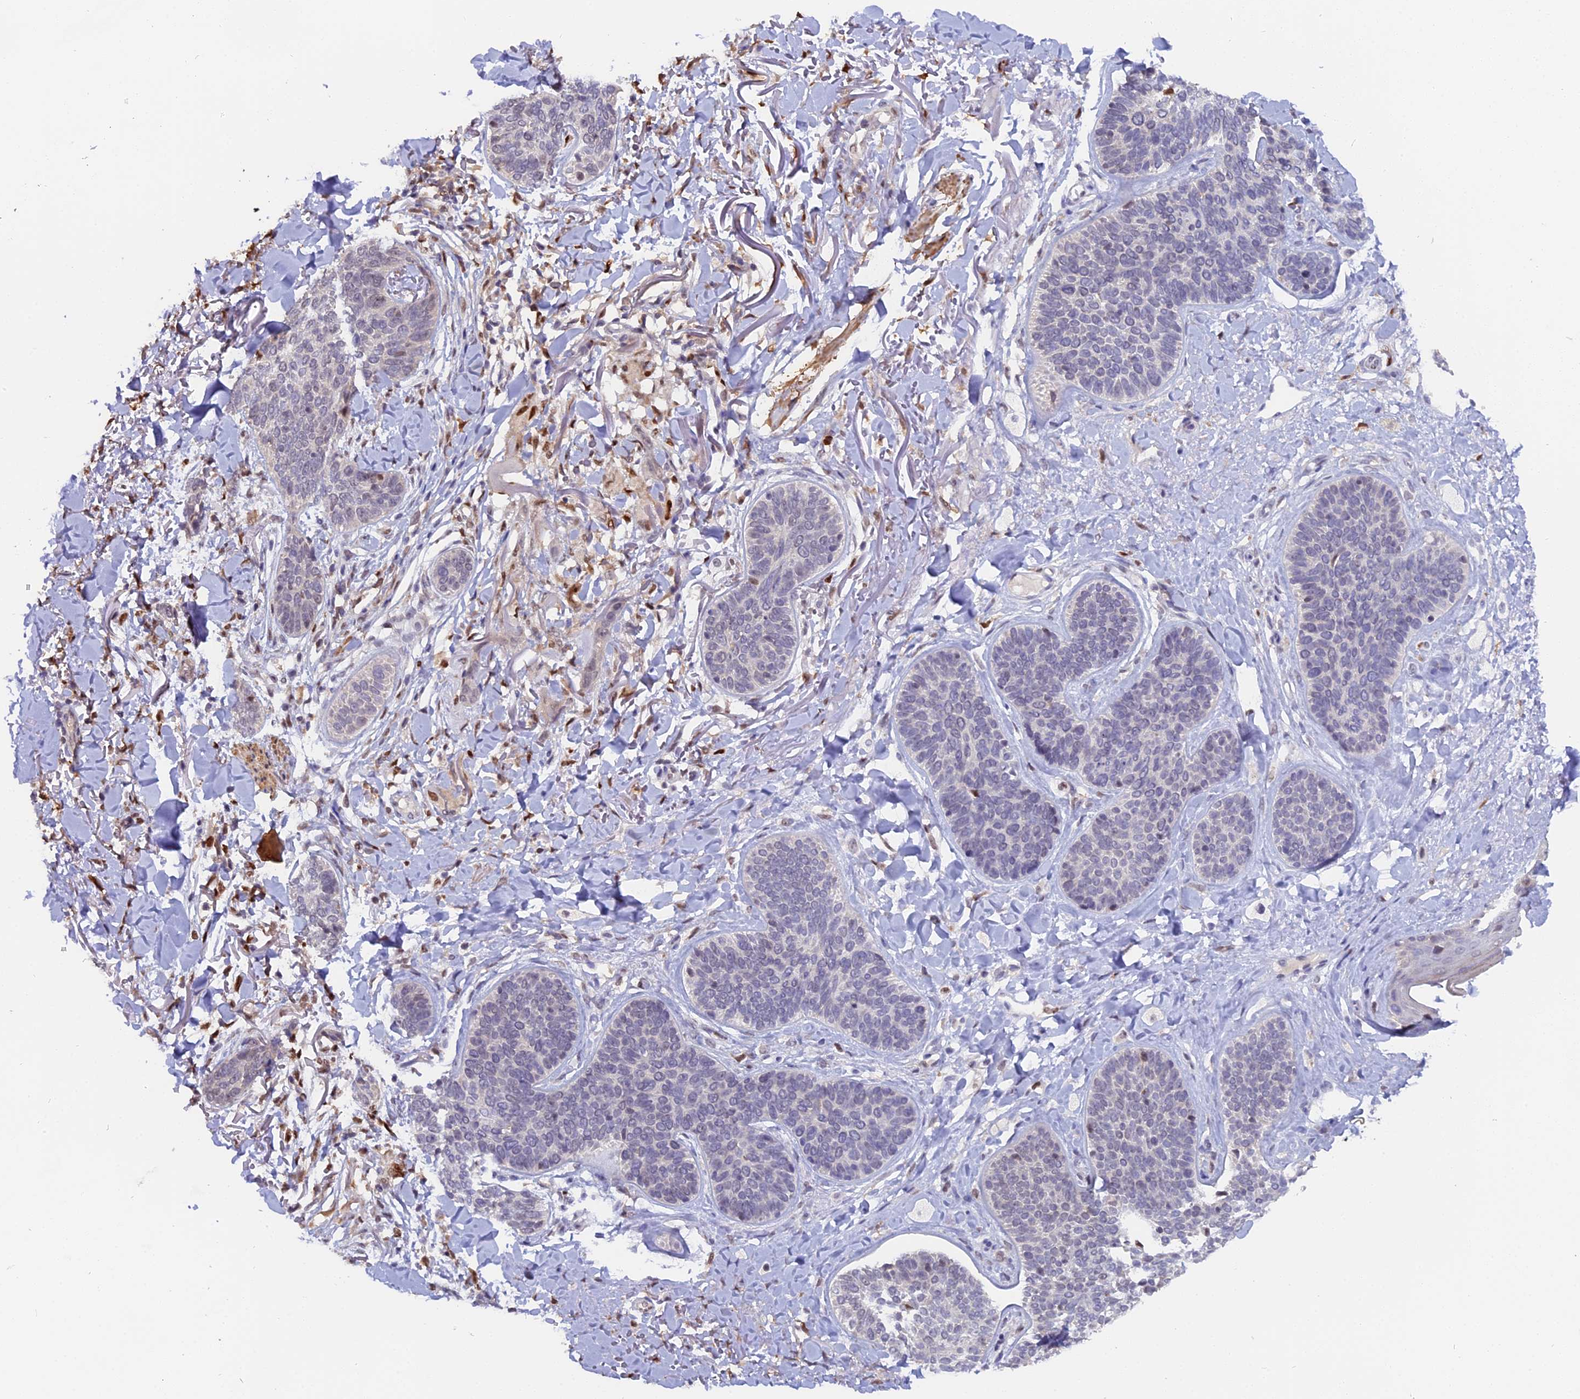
{"staining": {"intensity": "negative", "quantity": "none", "location": "none"}, "tissue": "skin cancer", "cell_type": "Tumor cells", "image_type": "cancer", "snomed": [{"axis": "morphology", "description": "Basal cell carcinoma"}, {"axis": "topography", "description": "Skin"}], "caption": "DAB immunohistochemical staining of skin cancer exhibits no significant positivity in tumor cells.", "gene": "FAM118B", "patient": {"sex": "male", "age": 85}}